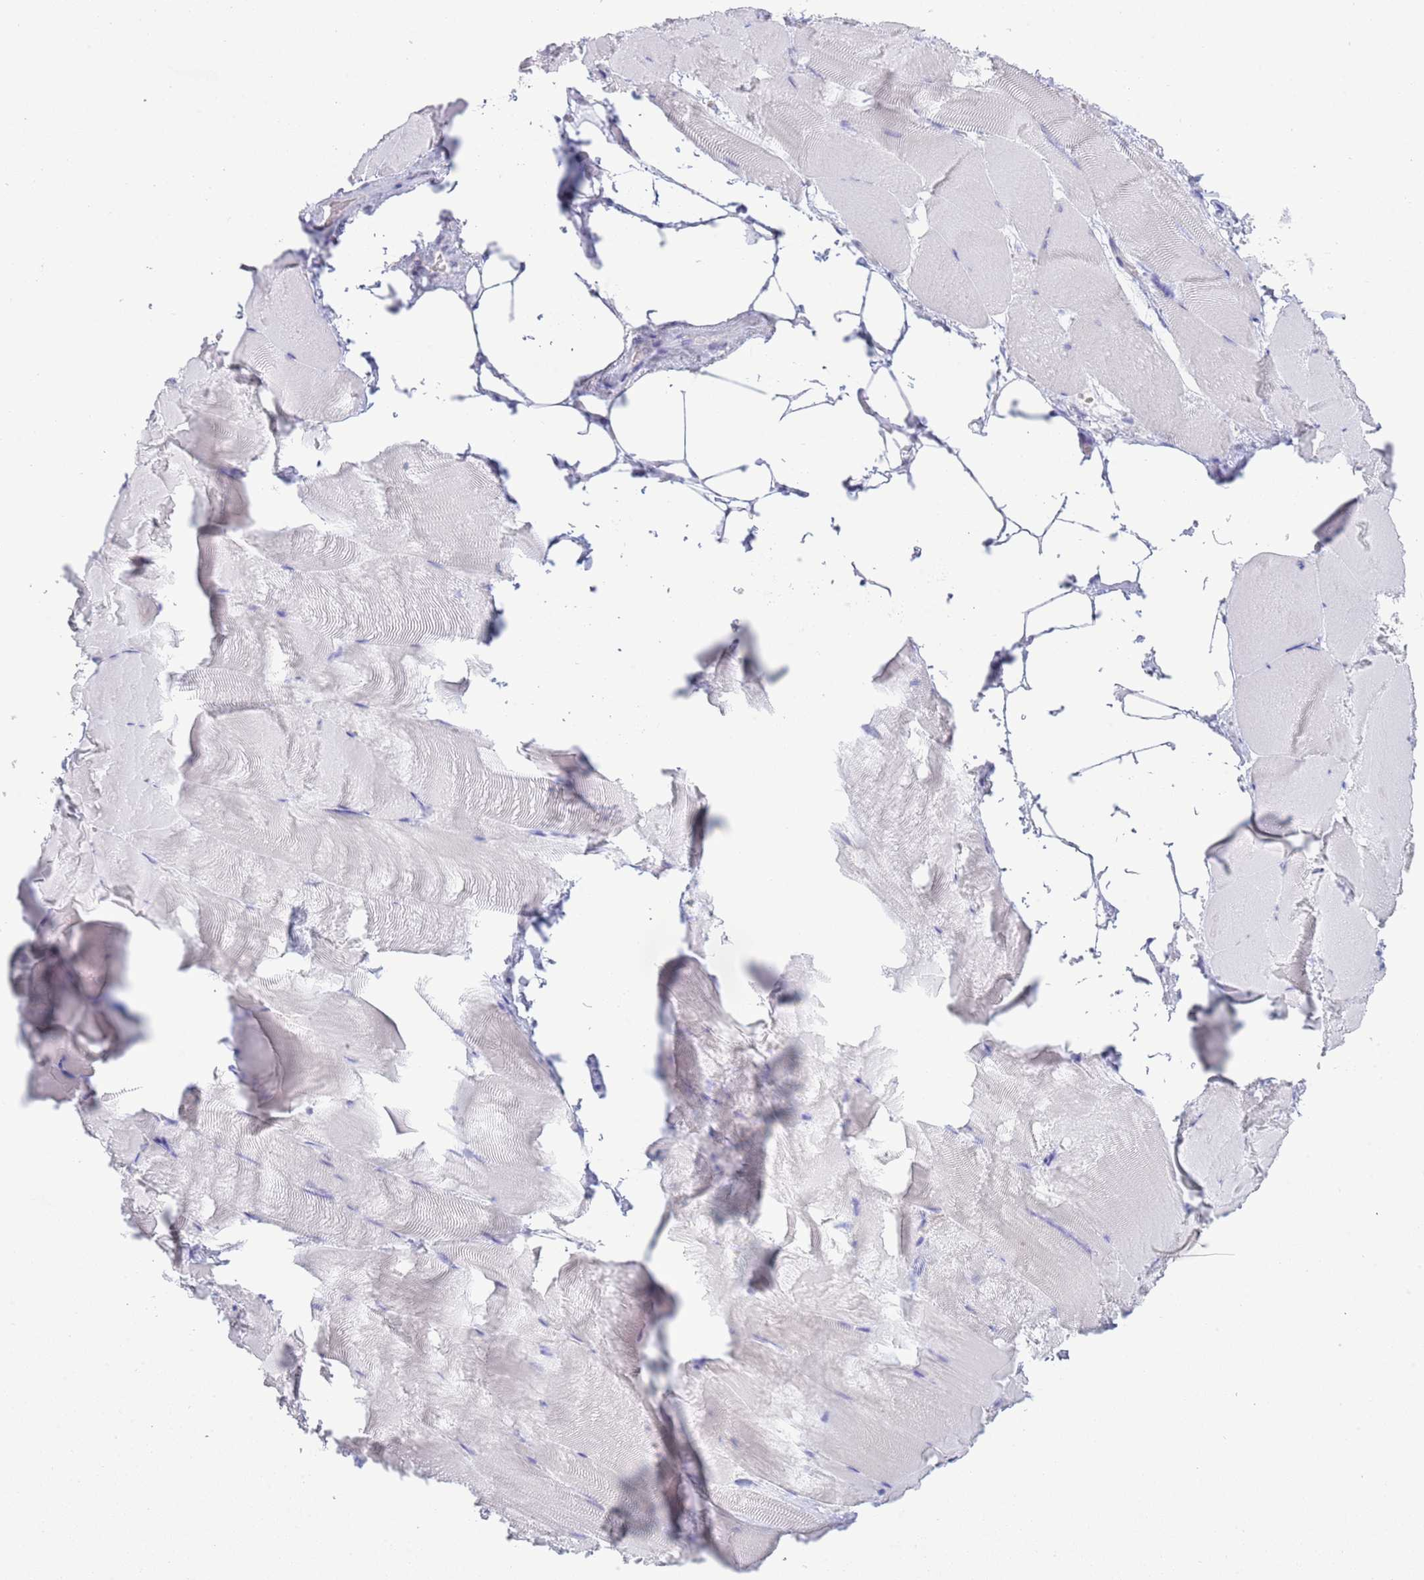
{"staining": {"intensity": "negative", "quantity": "none", "location": "none"}, "tissue": "skeletal muscle", "cell_type": "Myocytes", "image_type": "normal", "snomed": [{"axis": "morphology", "description": "Normal tissue, NOS"}, {"axis": "topography", "description": "Skeletal muscle"}], "caption": "Image shows no significant protein expression in myocytes of normal skeletal muscle.", "gene": "ACR", "patient": {"sex": "female", "age": 64}}